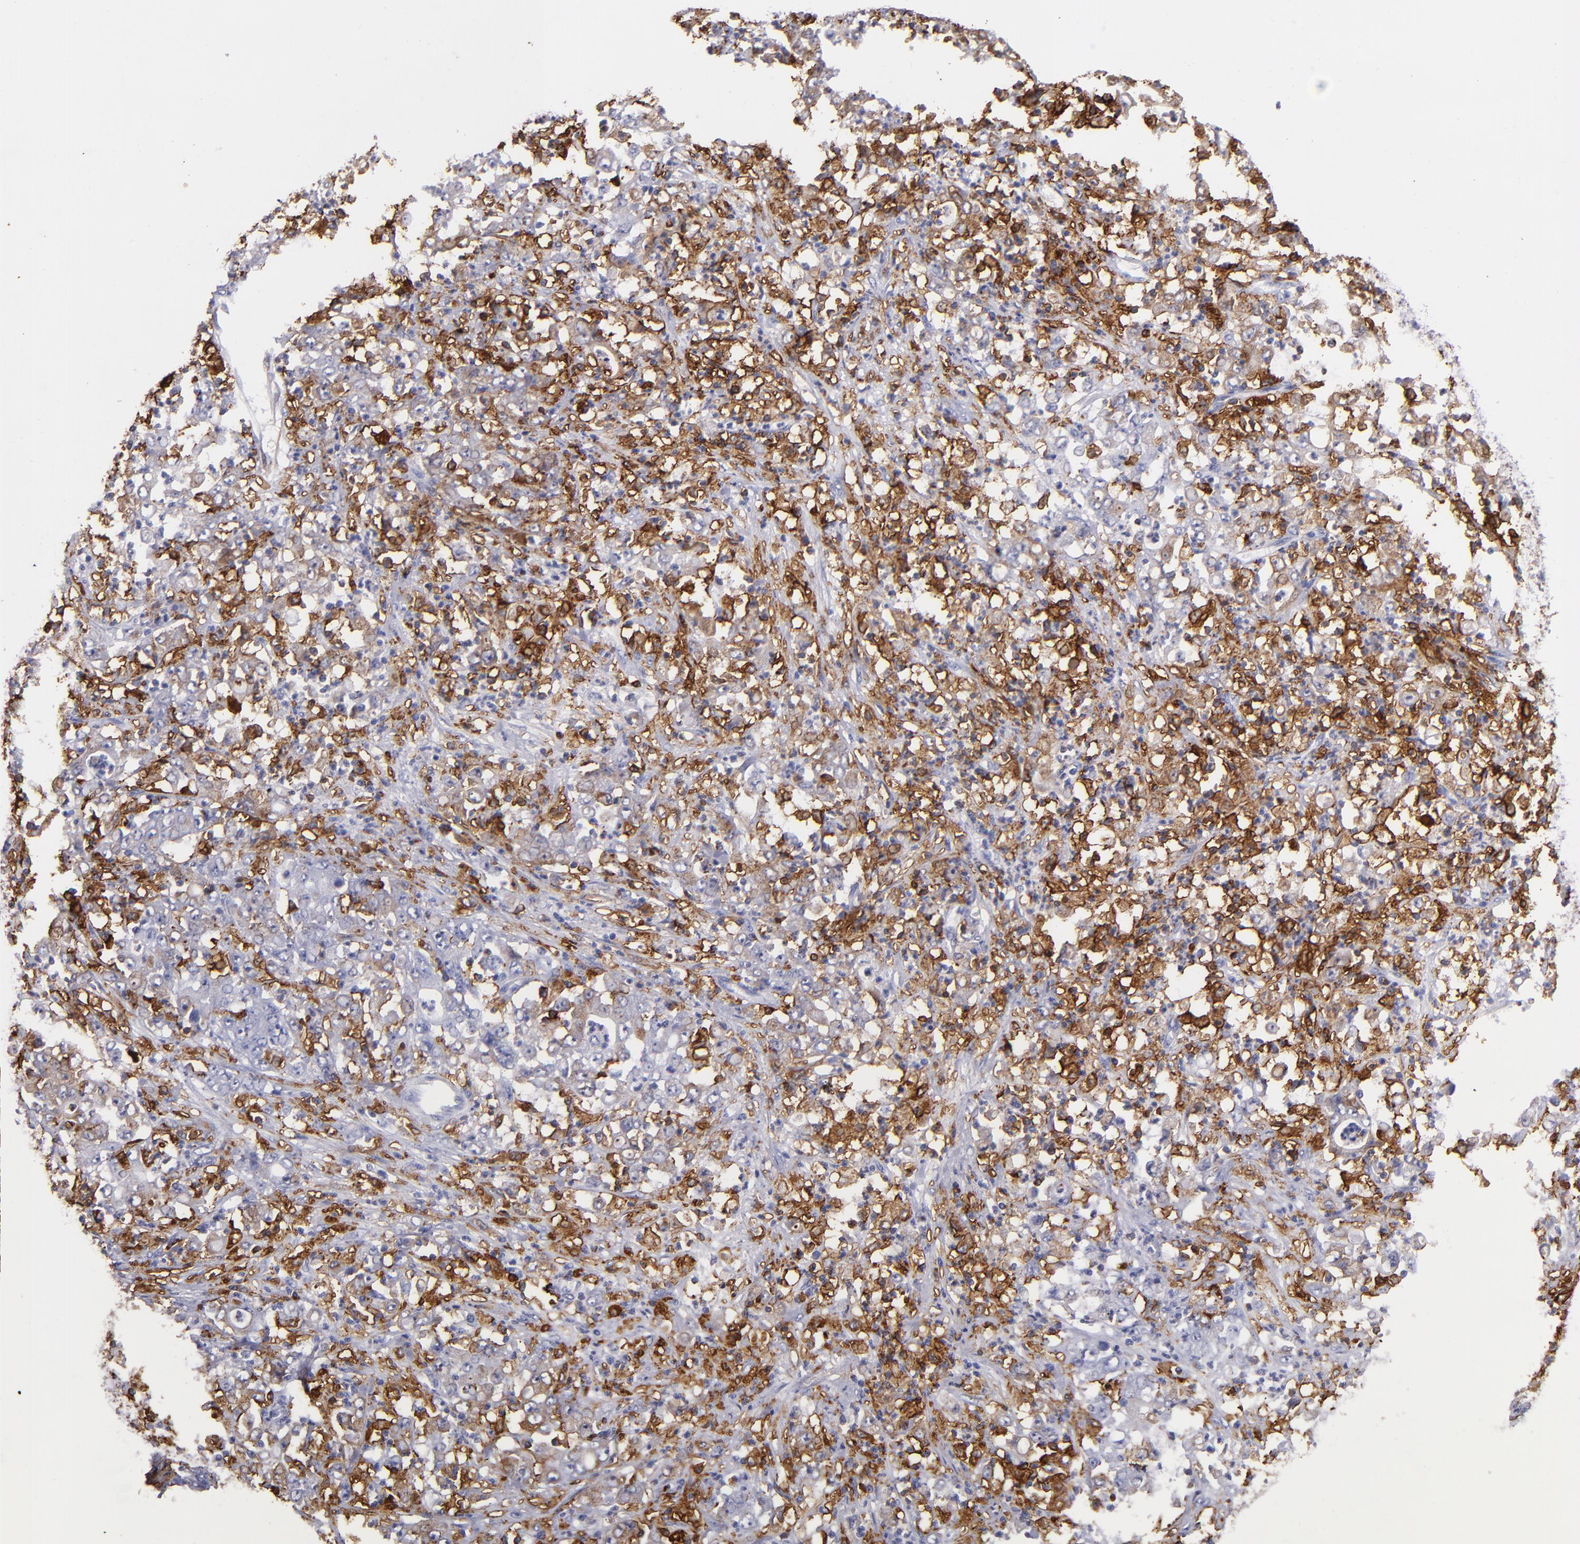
{"staining": {"intensity": "moderate", "quantity": ">75%", "location": "cytoplasmic/membranous"}, "tissue": "stomach cancer", "cell_type": "Tumor cells", "image_type": "cancer", "snomed": [{"axis": "morphology", "description": "Adenocarcinoma, NOS"}, {"axis": "topography", "description": "Stomach, lower"}], "caption": "Immunohistochemistry of stomach cancer (adenocarcinoma) shows medium levels of moderate cytoplasmic/membranous expression in approximately >75% of tumor cells.", "gene": "HLA-DRA", "patient": {"sex": "female", "age": 71}}